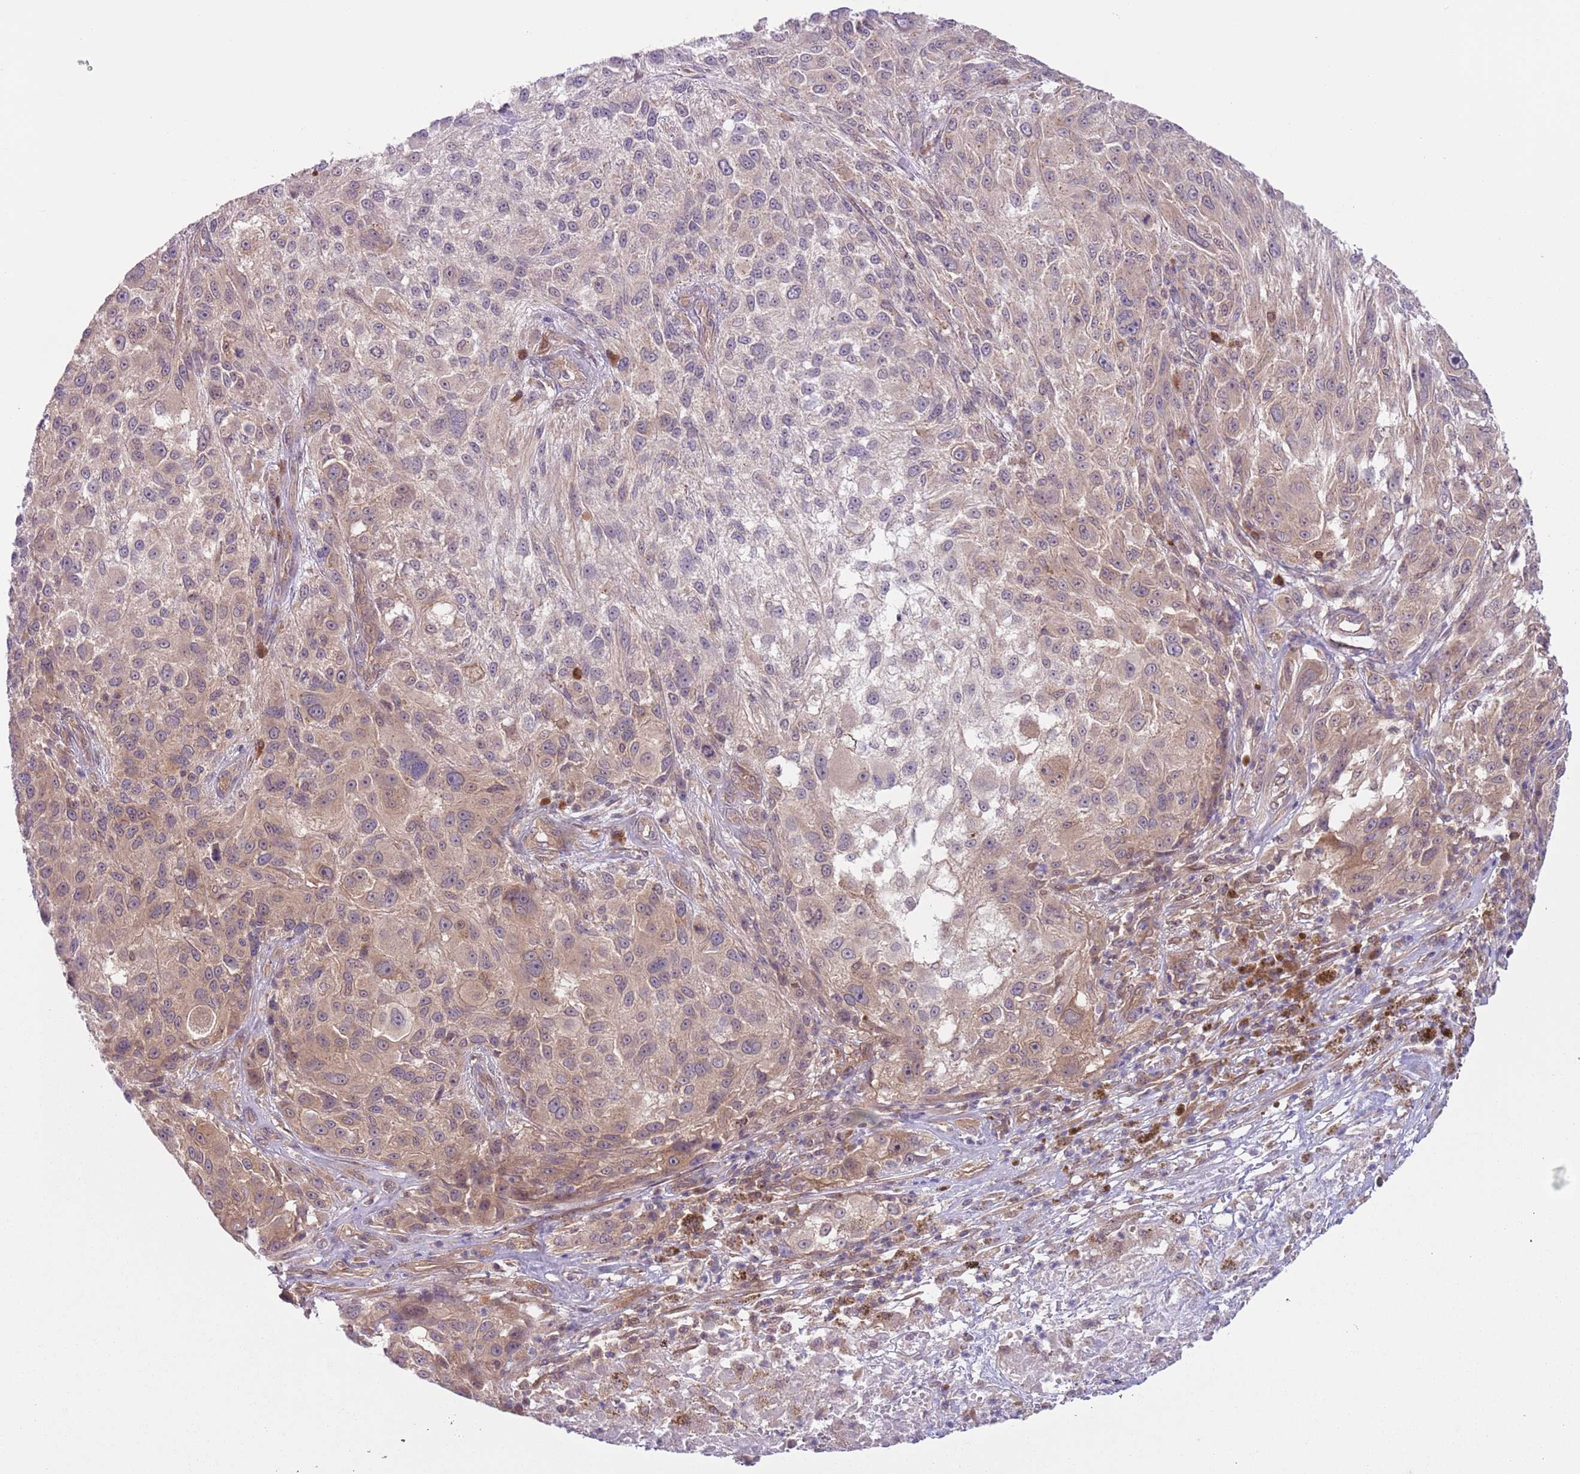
{"staining": {"intensity": "weak", "quantity": "25%-75%", "location": "cytoplasmic/membranous"}, "tissue": "melanoma", "cell_type": "Tumor cells", "image_type": "cancer", "snomed": [{"axis": "morphology", "description": "Normal morphology"}, {"axis": "morphology", "description": "Malignant melanoma, NOS"}, {"axis": "topography", "description": "Skin"}], "caption": "A low amount of weak cytoplasmic/membranous expression is present in approximately 25%-75% of tumor cells in melanoma tissue. The staining is performed using DAB brown chromogen to label protein expression. The nuclei are counter-stained blue using hematoxylin.", "gene": "COPE", "patient": {"sex": "female", "age": 72}}